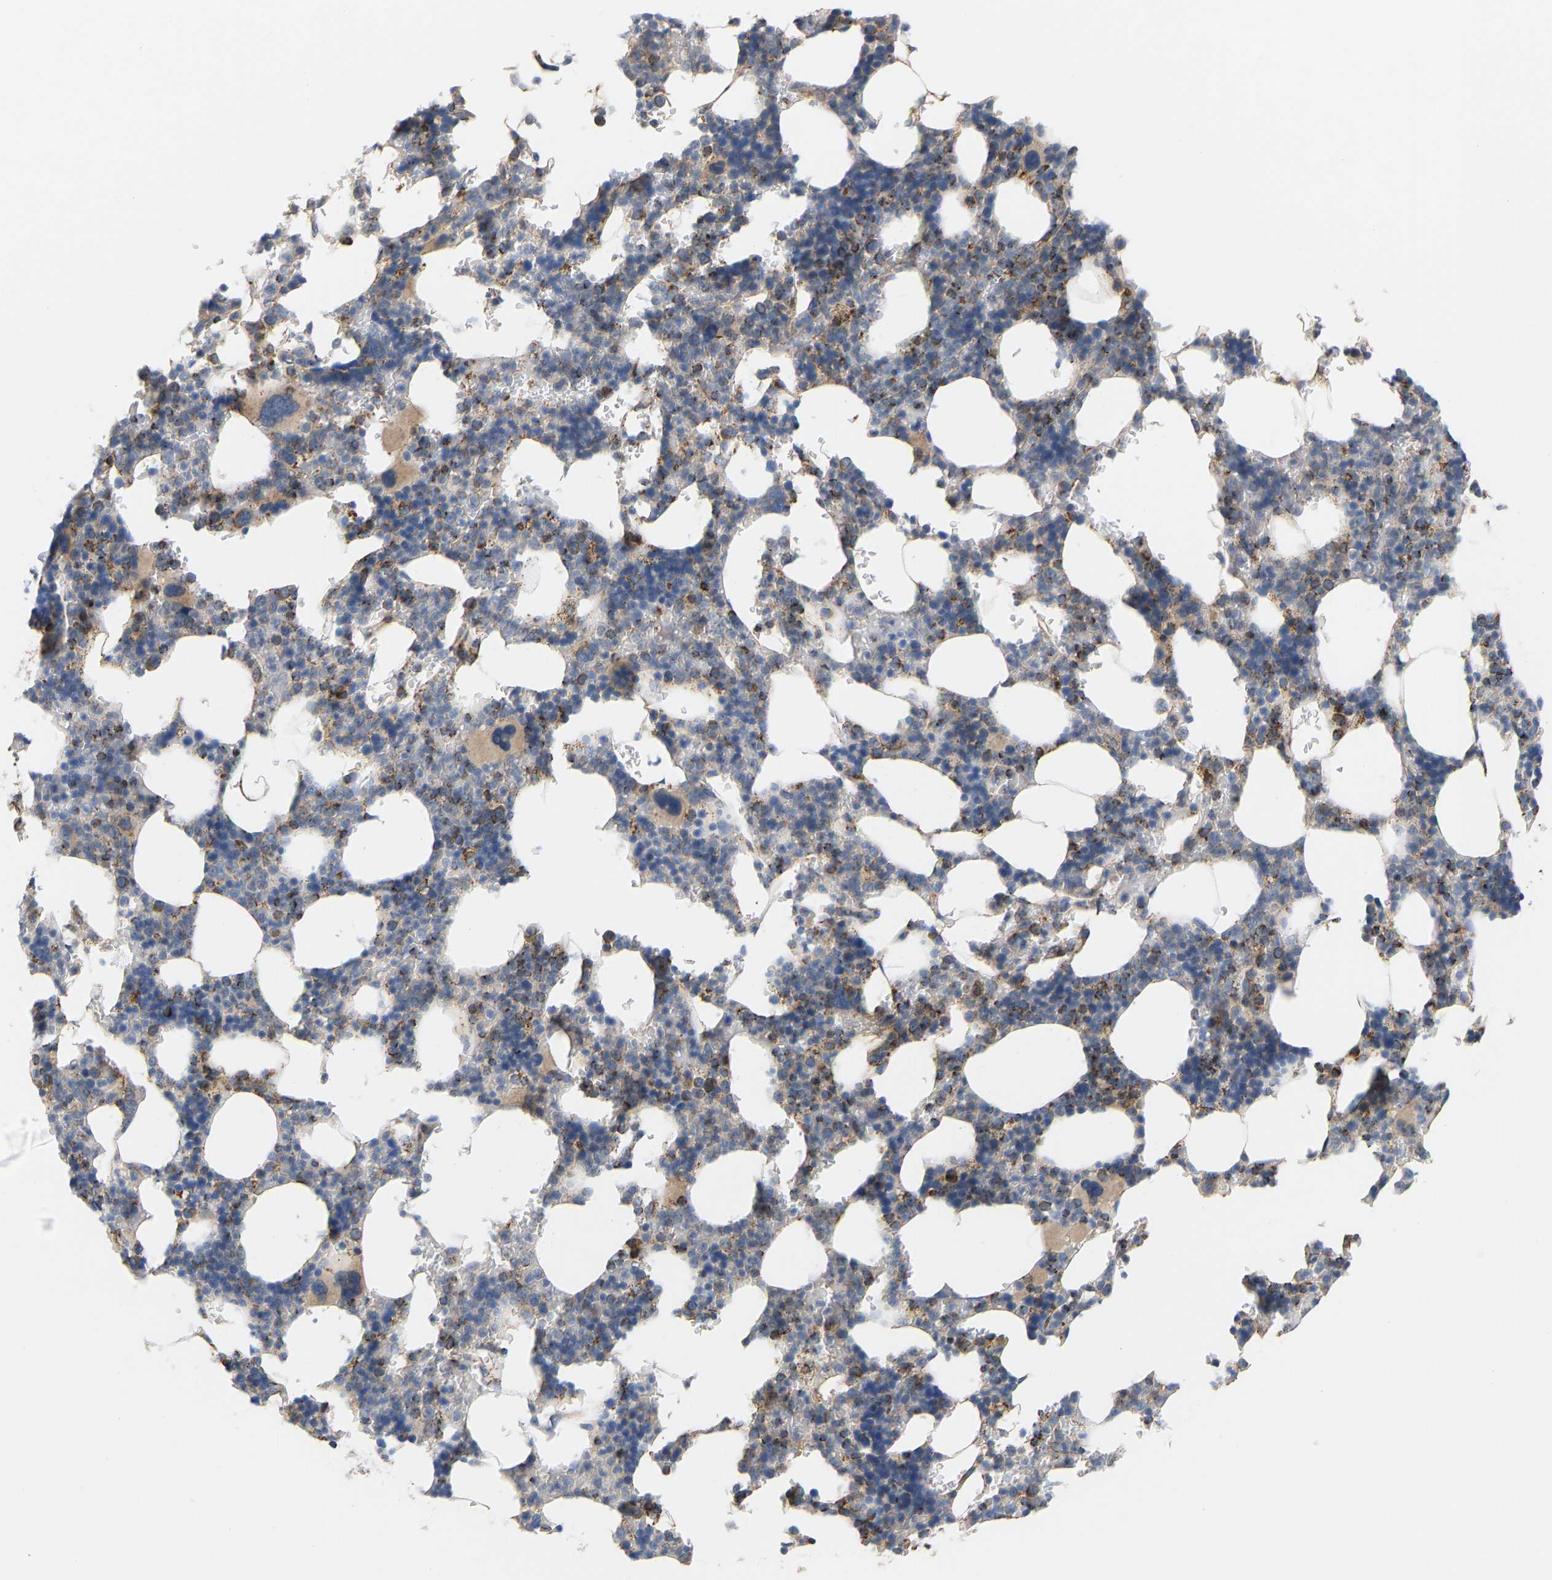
{"staining": {"intensity": "moderate", "quantity": "25%-75%", "location": "cytoplasmic/membranous"}, "tissue": "bone marrow", "cell_type": "Hematopoietic cells", "image_type": "normal", "snomed": [{"axis": "morphology", "description": "Normal tissue, NOS"}, {"axis": "topography", "description": "Bone marrow"}], "caption": "A medium amount of moderate cytoplasmic/membranous positivity is identified in approximately 25%-75% of hematopoietic cells in normal bone marrow. (DAB (3,3'-diaminobenzidine) IHC with brightfield microscopy, high magnification).", "gene": "GPSM2", "patient": {"sex": "female", "age": 81}}